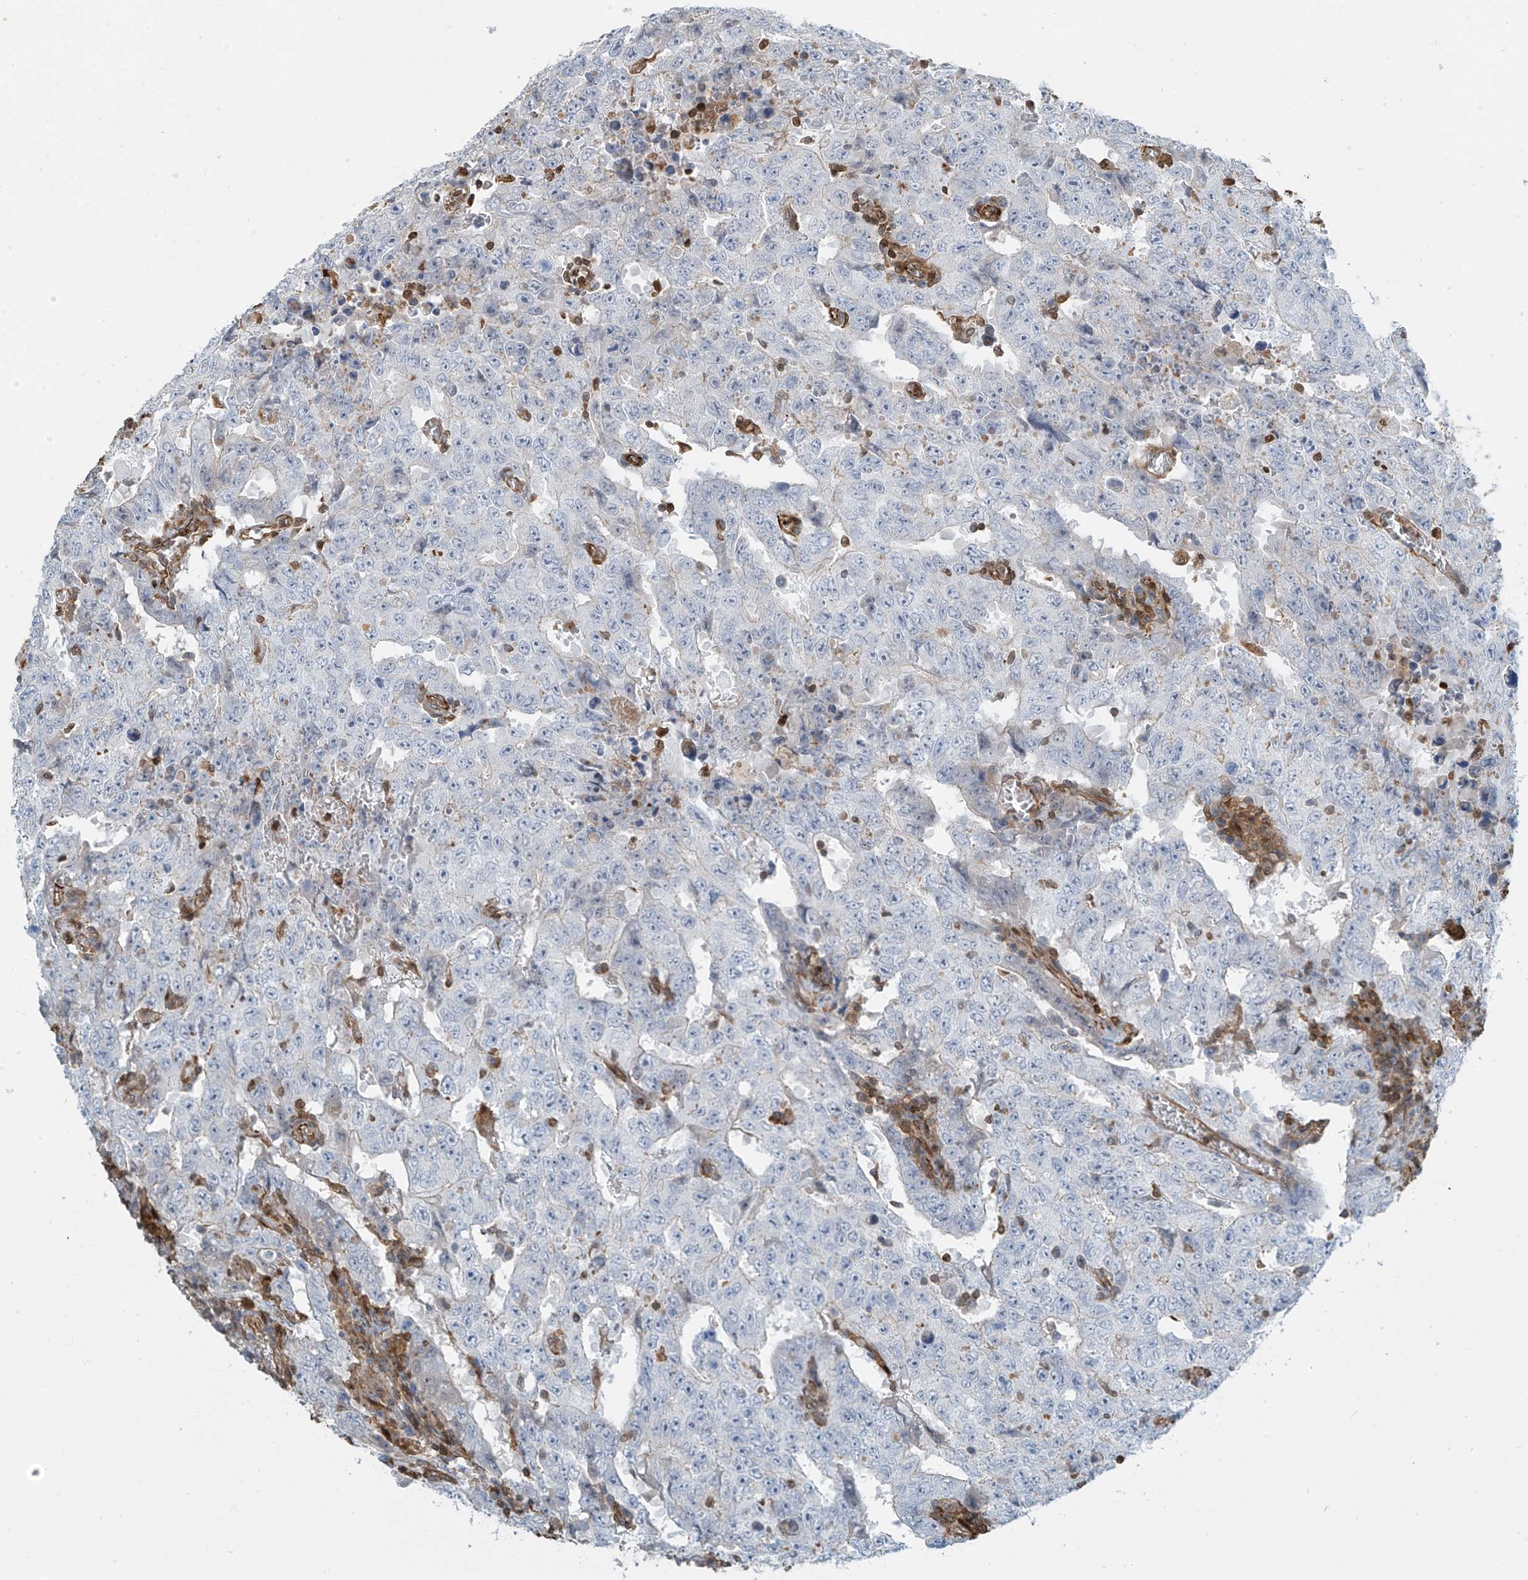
{"staining": {"intensity": "negative", "quantity": "none", "location": "none"}, "tissue": "testis cancer", "cell_type": "Tumor cells", "image_type": "cancer", "snomed": [{"axis": "morphology", "description": "Carcinoma, Embryonal, NOS"}, {"axis": "topography", "description": "Testis"}], "caption": "This is a photomicrograph of immunohistochemistry (IHC) staining of testis cancer, which shows no staining in tumor cells.", "gene": "SH3BGRL3", "patient": {"sex": "male", "age": 26}}